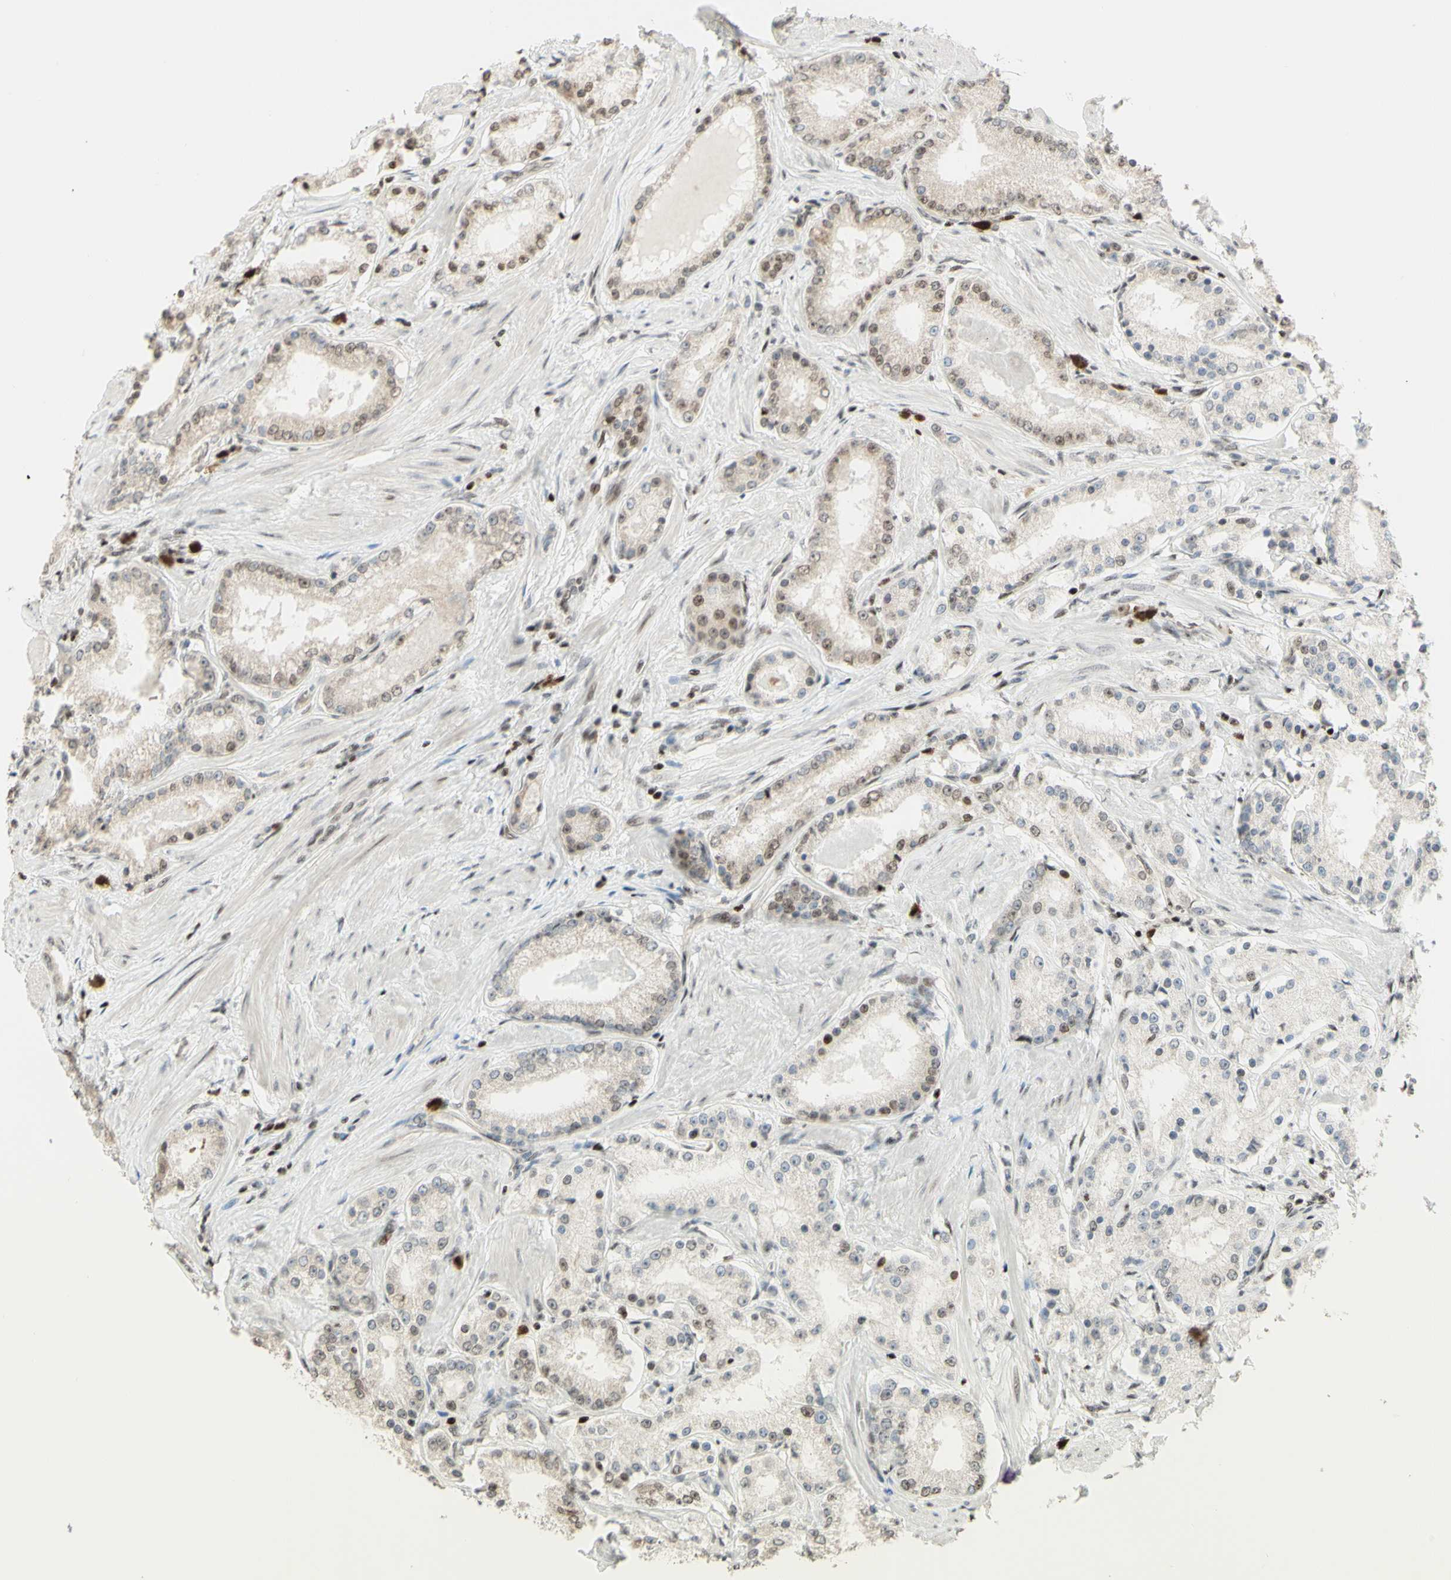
{"staining": {"intensity": "moderate", "quantity": "25%-75%", "location": "nuclear"}, "tissue": "prostate cancer", "cell_type": "Tumor cells", "image_type": "cancer", "snomed": [{"axis": "morphology", "description": "Adenocarcinoma, Low grade"}, {"axis": "topography", "description": "Prostate"}], "caption": "Immunohistochemistry (IHC) histopathology image of neoplastic tissue: human prostate adenocarcinoma (low-grade) stained using immunohistochemistry (IHC) displays medium levels of moderate protein expression localized specifically in the nuclear of tumor cells, appearing as a nuclear brown color.", "gene": "CDKL5", "patient": {"sex": "male", "age": 63}}